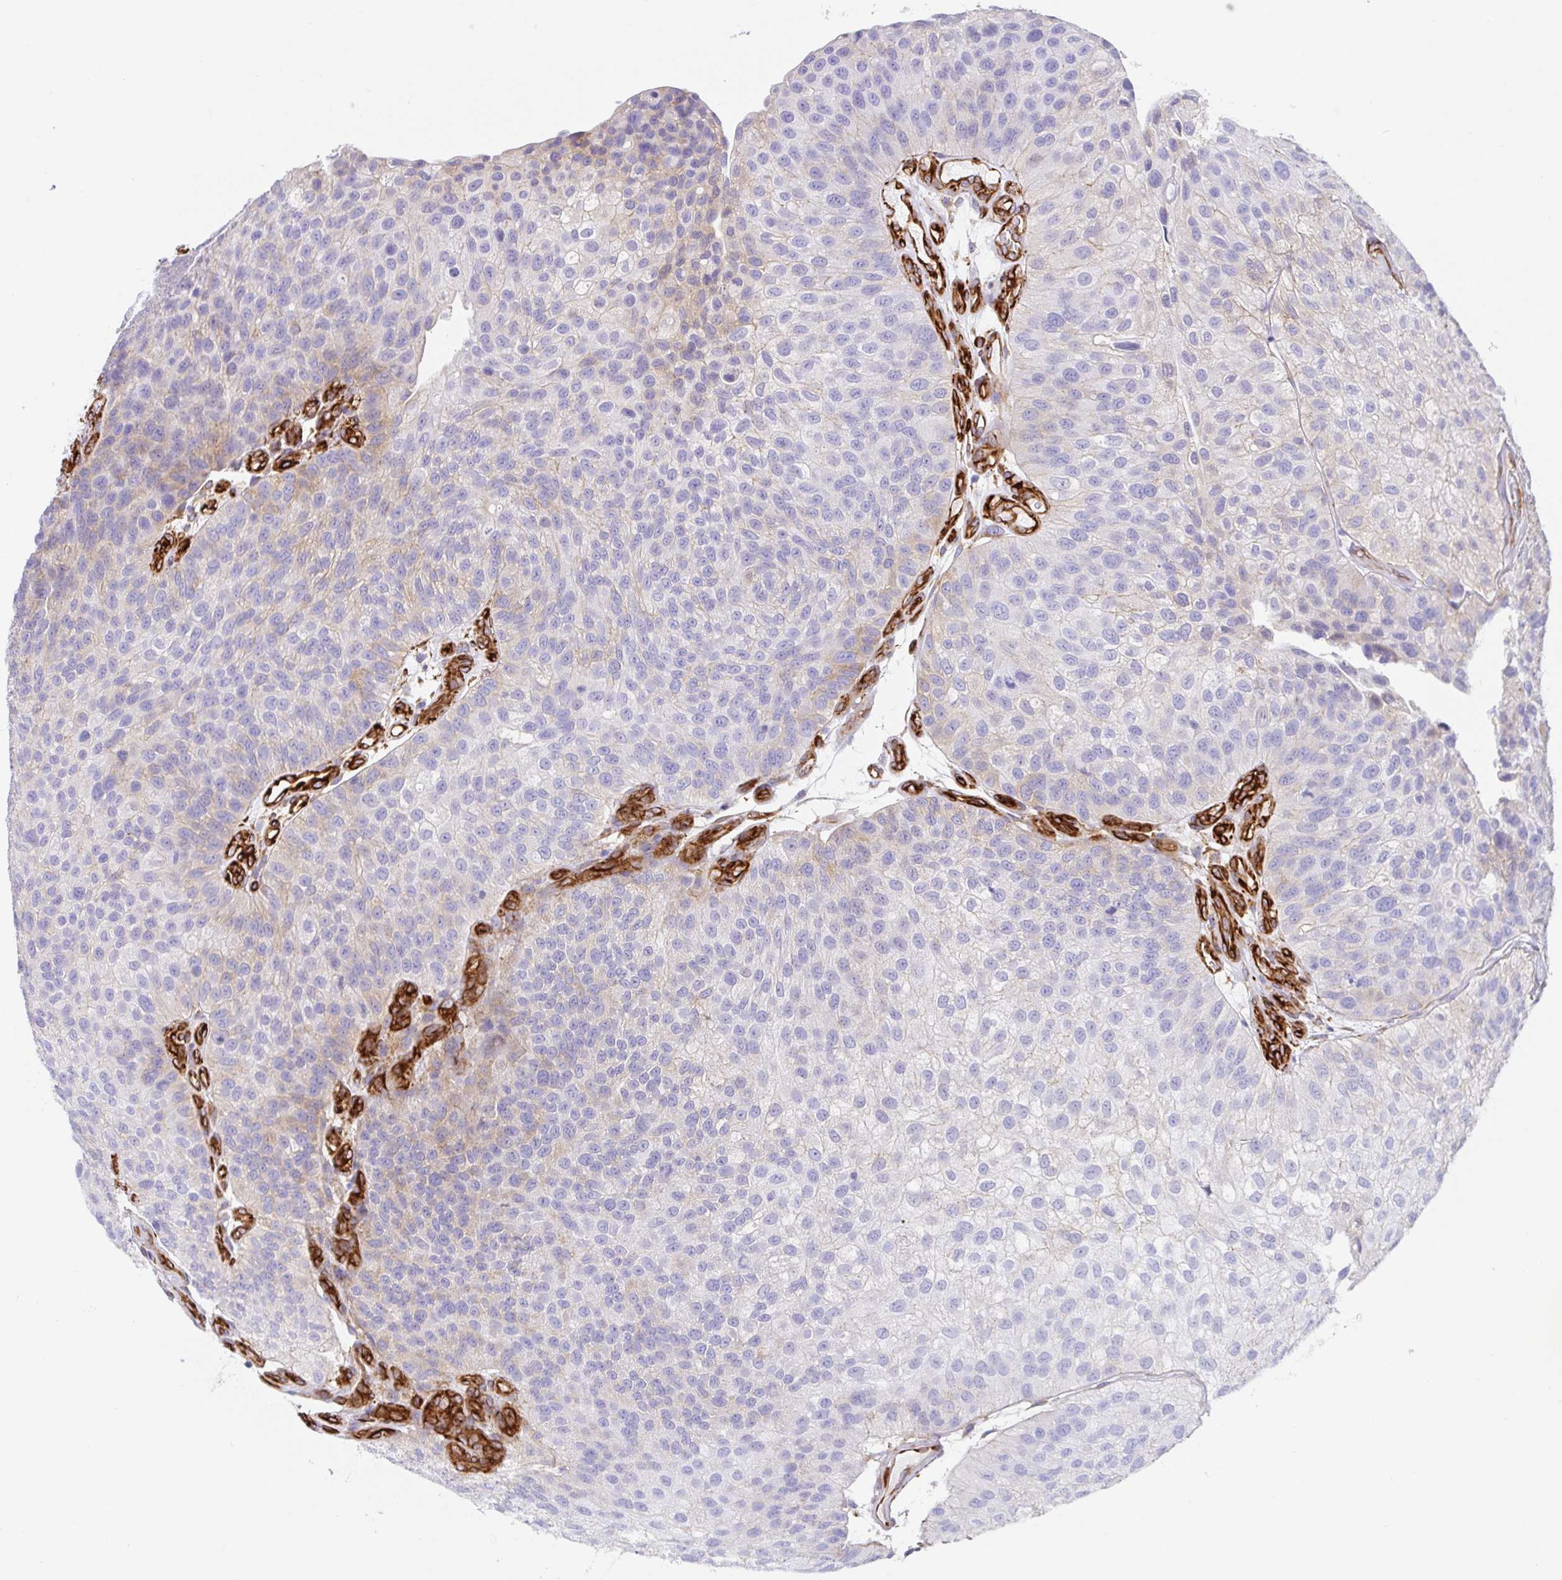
{"staining": {"intensity": "negative", "quantity": "none", "location": "none"}, "tissue": "urothelial cancer", "cell_type": "Tumor cells", "image_type": "cancer", "snomed": [{"axis": "morphology", "description": "Urothelial carcinoma, NOS"}, {"axis": "topography", "description": "Urinary bladder"}], "caption": "An immunohistochemistry (IHC) histopathology image of transitional cell carcinoma is shown. There is no staining in tumor cells of transitional cell carcinoma.", "gene": "DOCK1", "patient": {"sex": "male", "age": 87}}